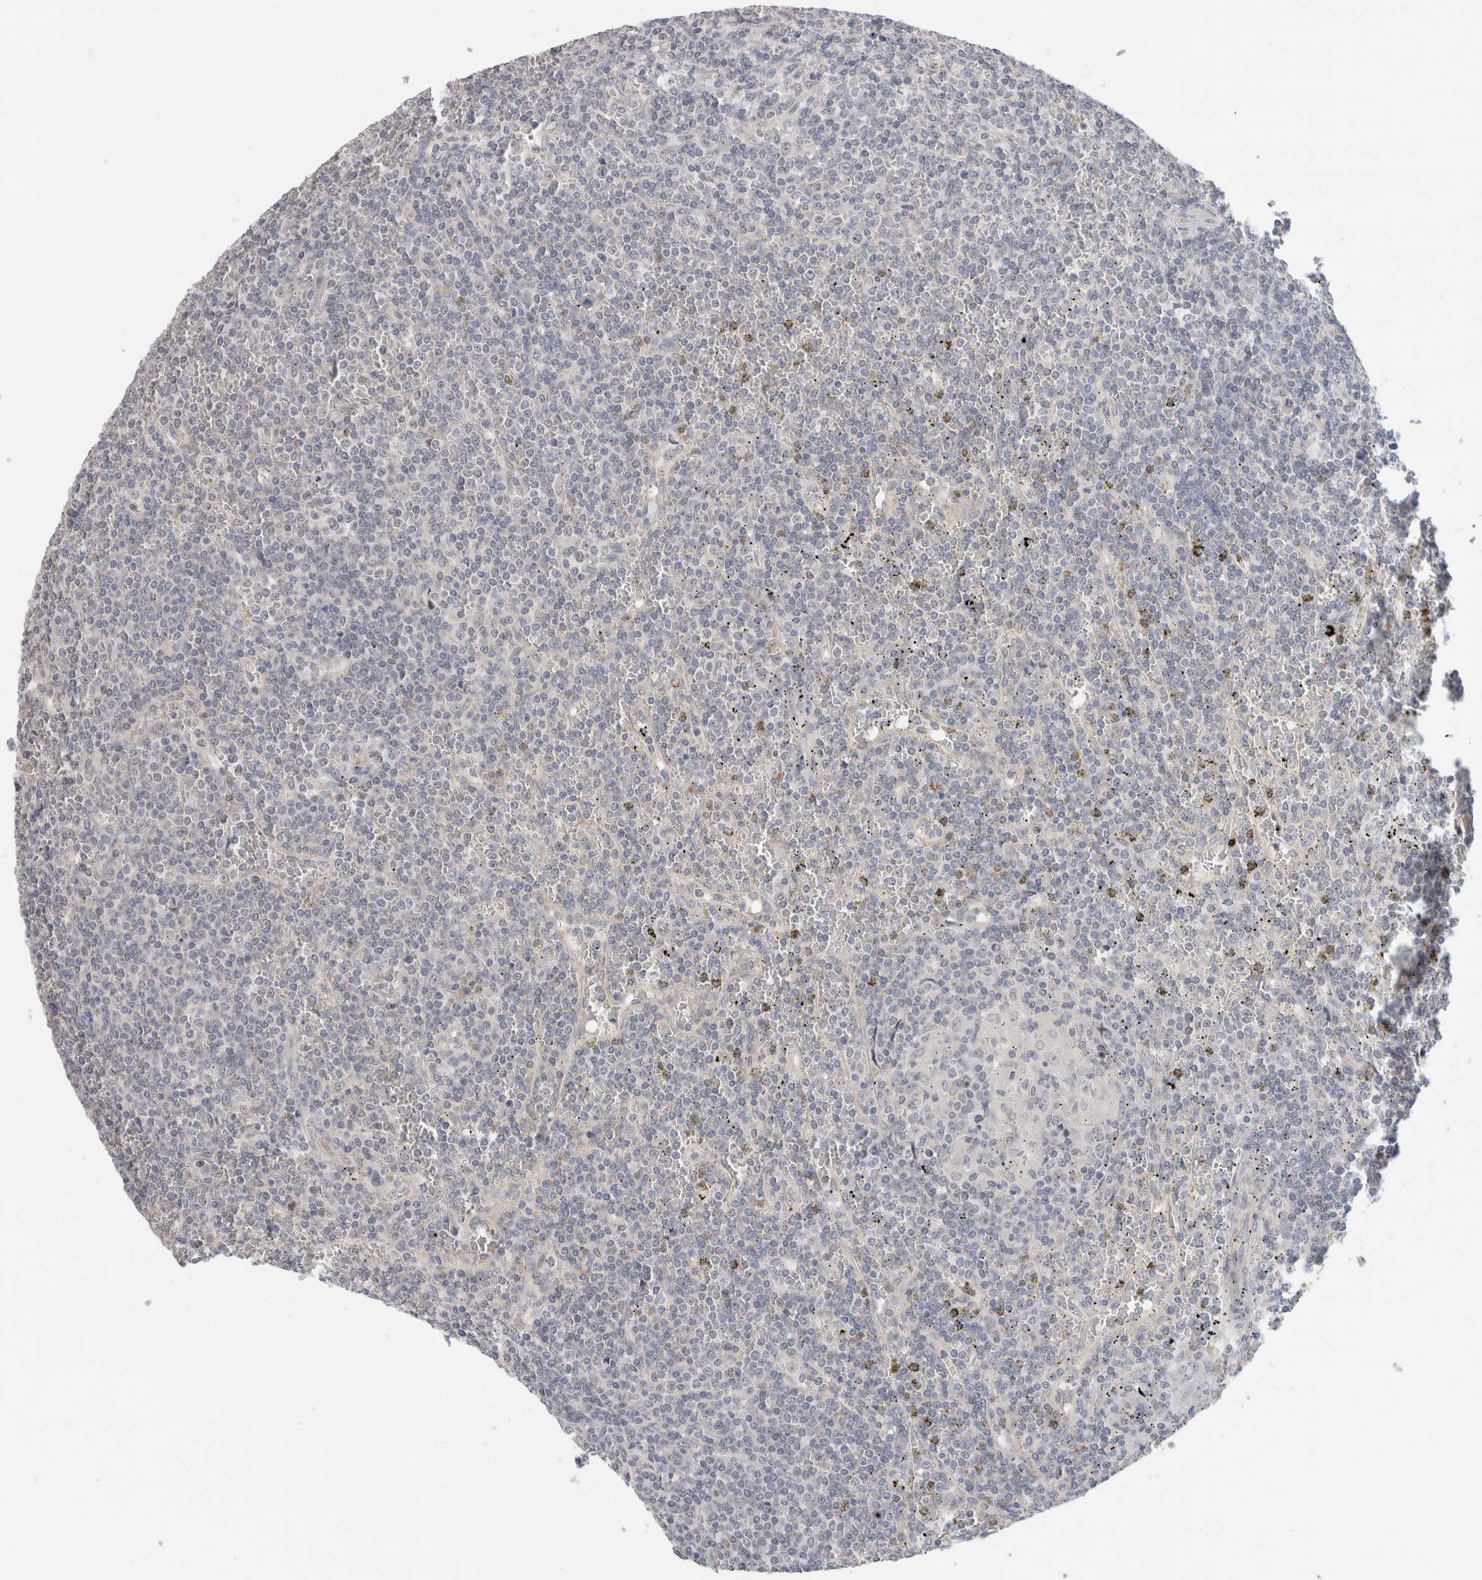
{"staining": {"intensity": "negative", "quantity": "none", "location": "none"}, "tissue": "lymphoma", "cell_type": "Tumor cells", "image_type": "cancer", "snomed": [{"axis": "morphology", "description": "Malignant lymphoma, non-Hodgkin's type, Low grade"}, {"axis": "topography", "description": "Spleen"}], "caption": "High power microscopy histopathology image of an IHC micrograph of lymphoma, revealing no significant positivity in tumor cells.", "gene": "HCN3", "patient": {"sex": "female", "age": 19}}